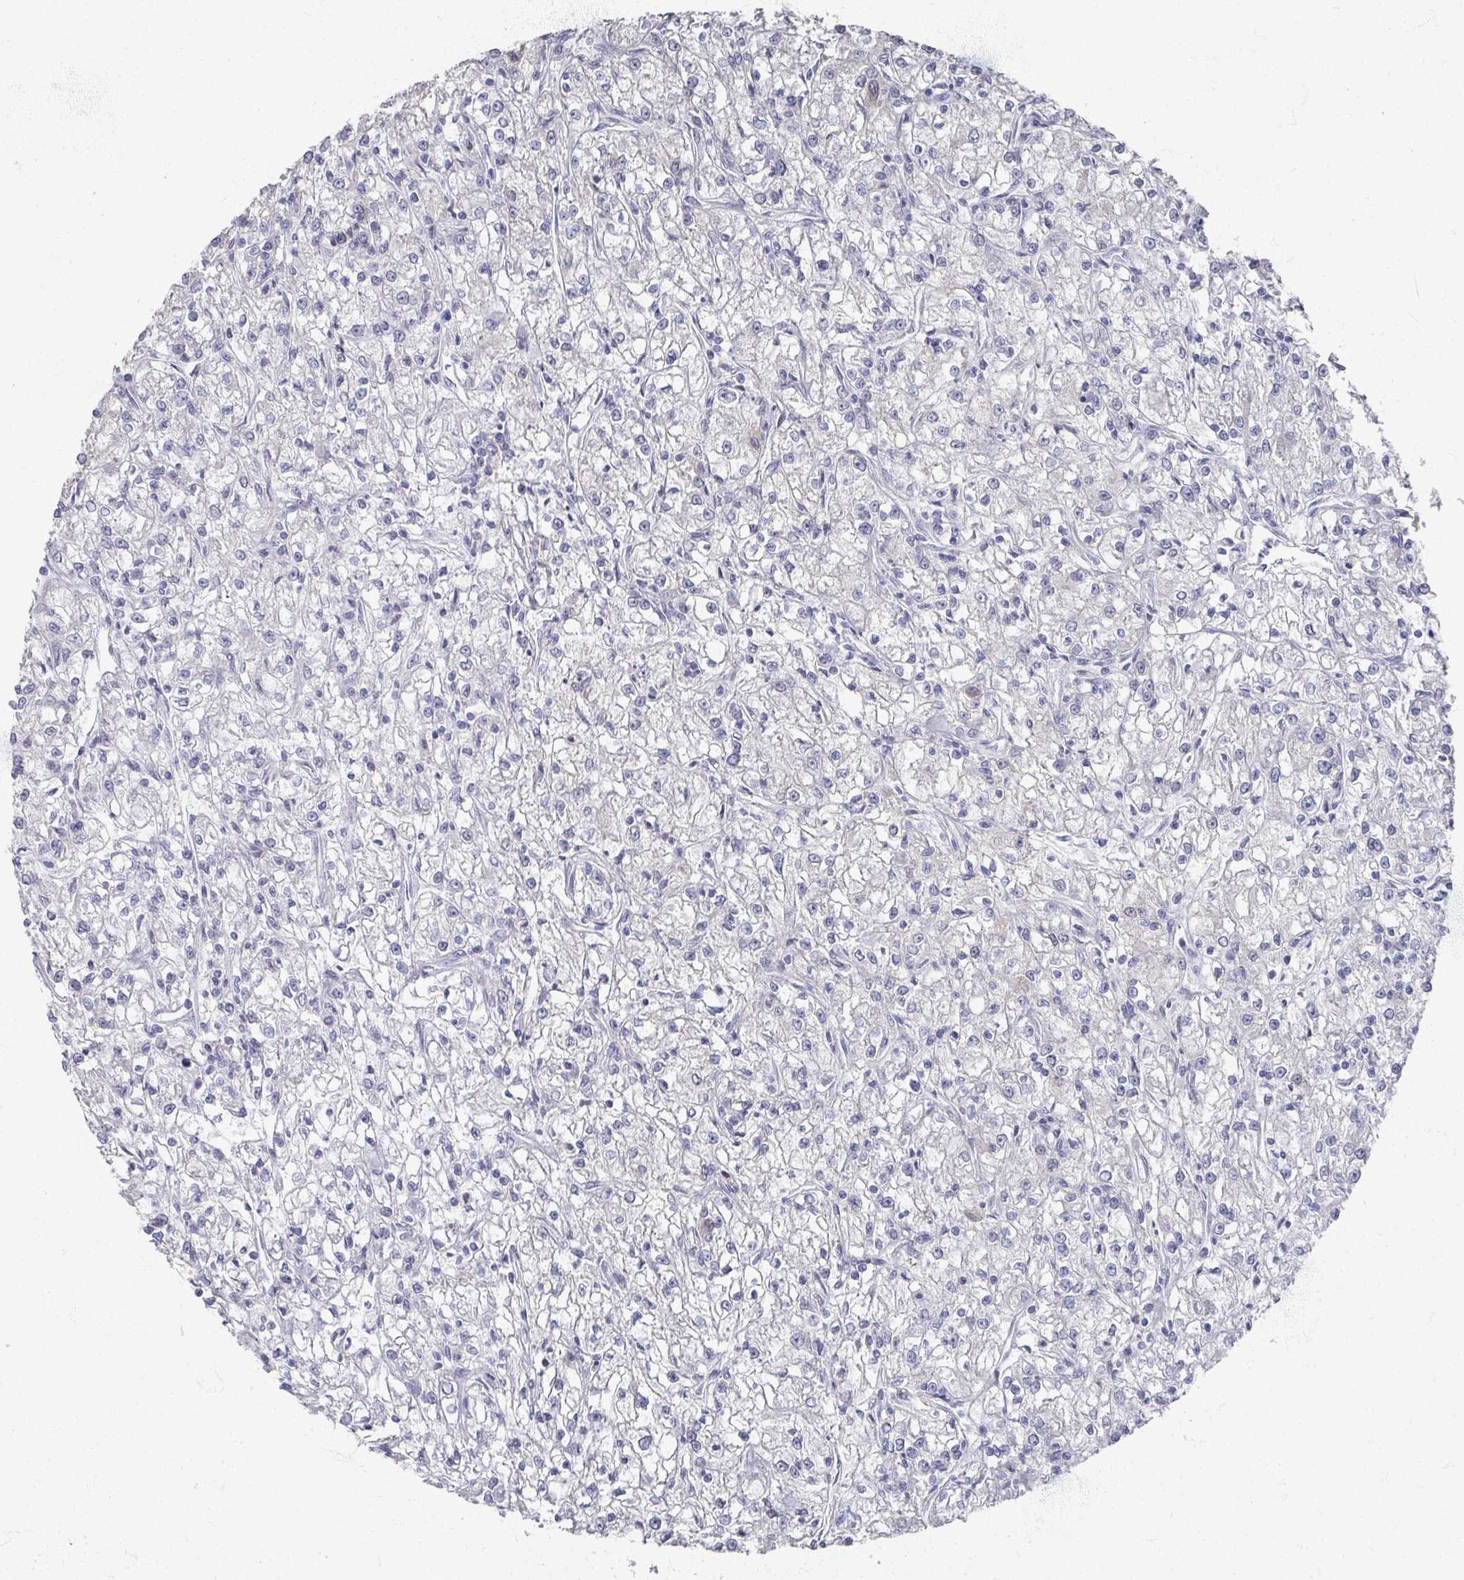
{"staining": {"intensity": "negative", "quantity": "none", "location": "none"}, "tissue": "renal cancer", "cell_type": "Tumor cells", "image_type": "cancer", "snomed": [{"axis": "morphology", "description": "Adenocarcinoma, NOS"}, {"axis": "topography", "description": "Kidney"}], "caption": "Immunohistochemistry (IHC) micrograph of human adenocarcinoma (renal) stained for a protein (brown), which exhibits no positivity in tumor cells. (Brightfield microscopy of DAB immunohistochemistry (IHC) at high magnification).", "gene": "TTYH3", "patient": {"sex": "female", "age": 59}}